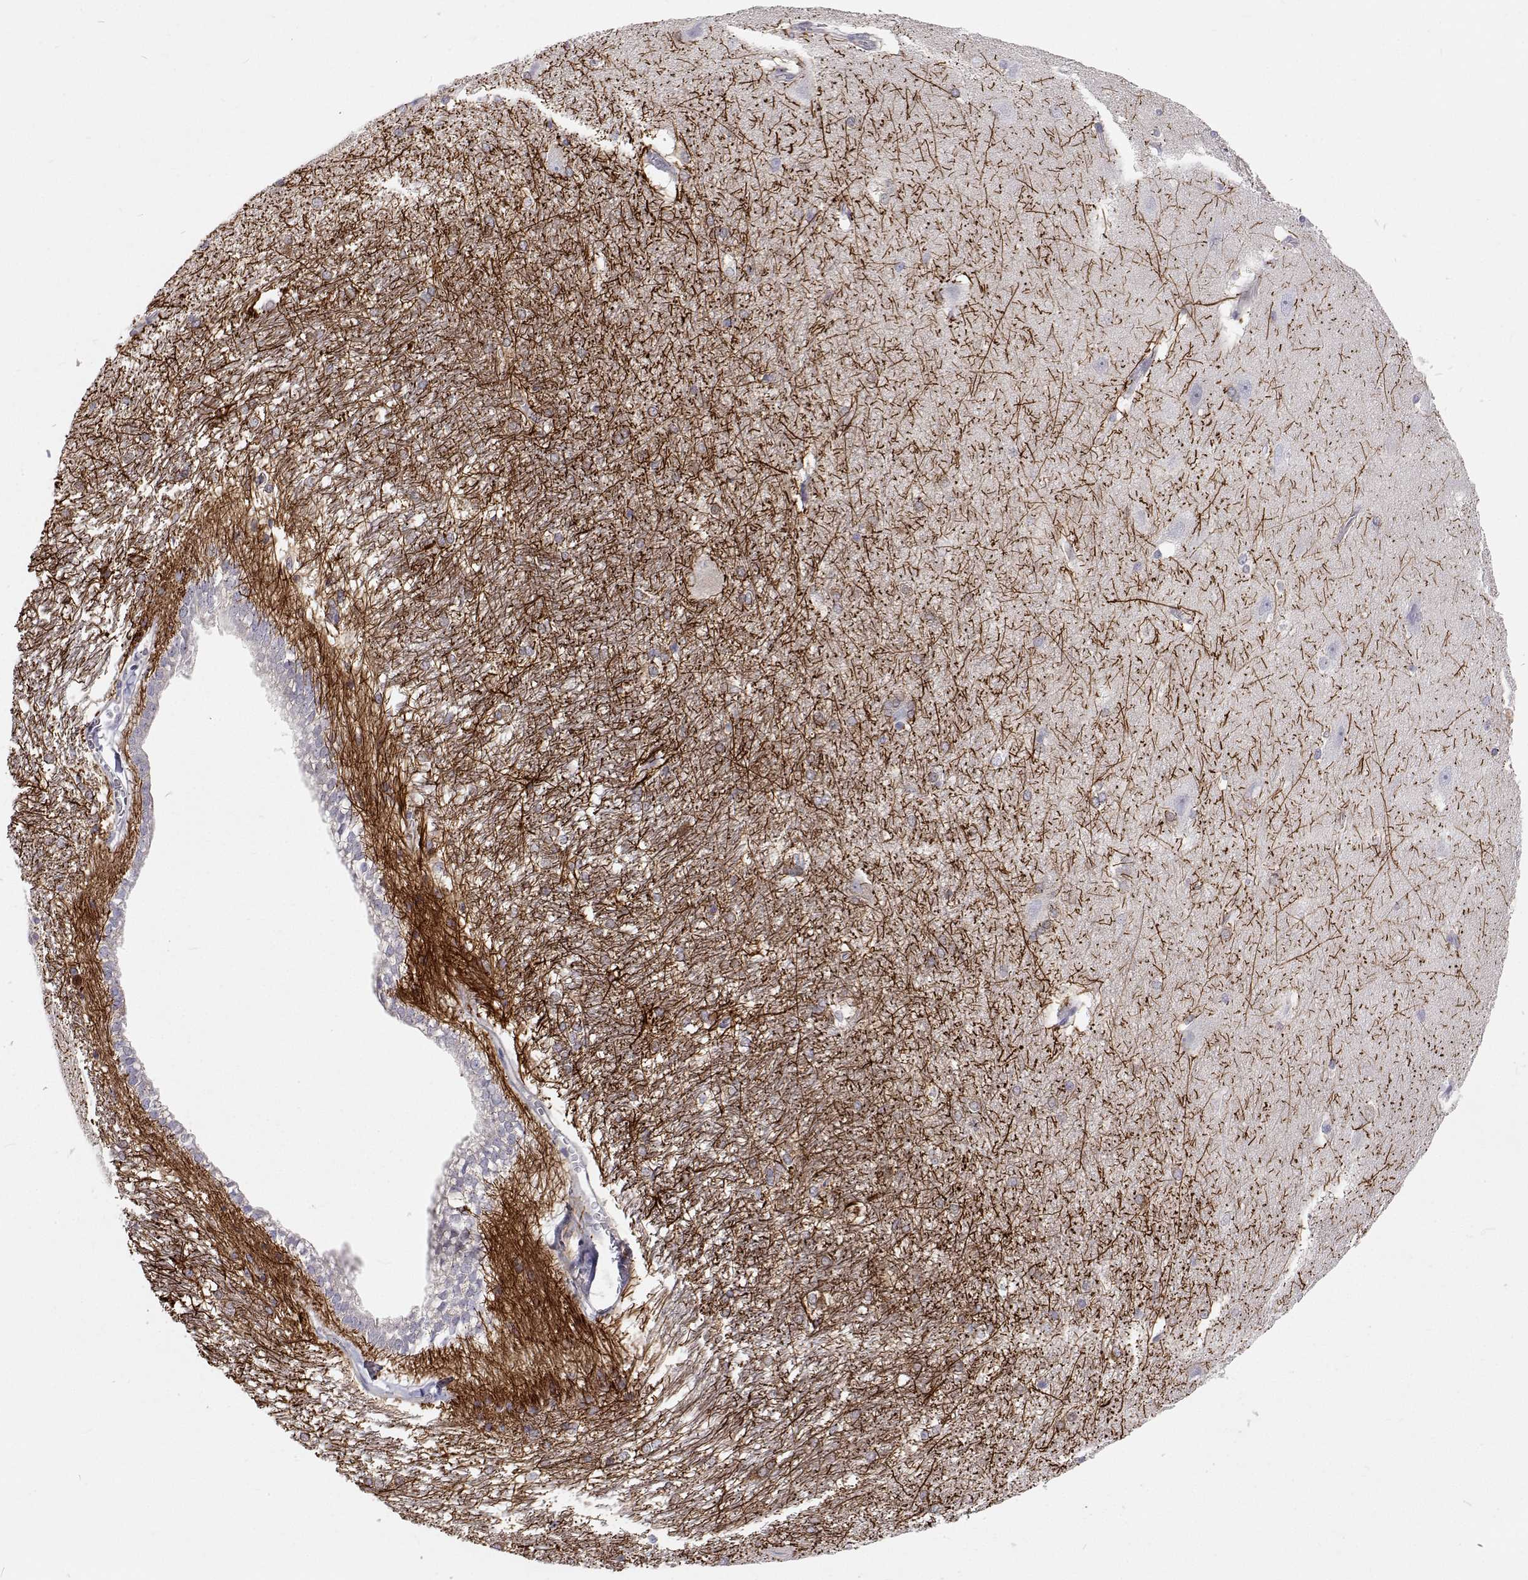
{"staining": {"intensity": "negative", "quantity": "none", "location": "none"}, "tissue": "hippocampus", "cell_type": "Glial cells", "image_type": "normal", "snomed": [{"axis": "morphology", "description": "Normal tissue, NOS"}, {"axis": "topography", "description": "Cerebral cortex"}, {"axis": "topography", "description": "Hippocampus"}], "caption": "An image of hippocampus stained for a protein reveals no brown staining in glial cells. (DAB IHC with hematoxylin counter stain).", "gene": "MYPN", "patient": {"sex": "female", "age": 19}}